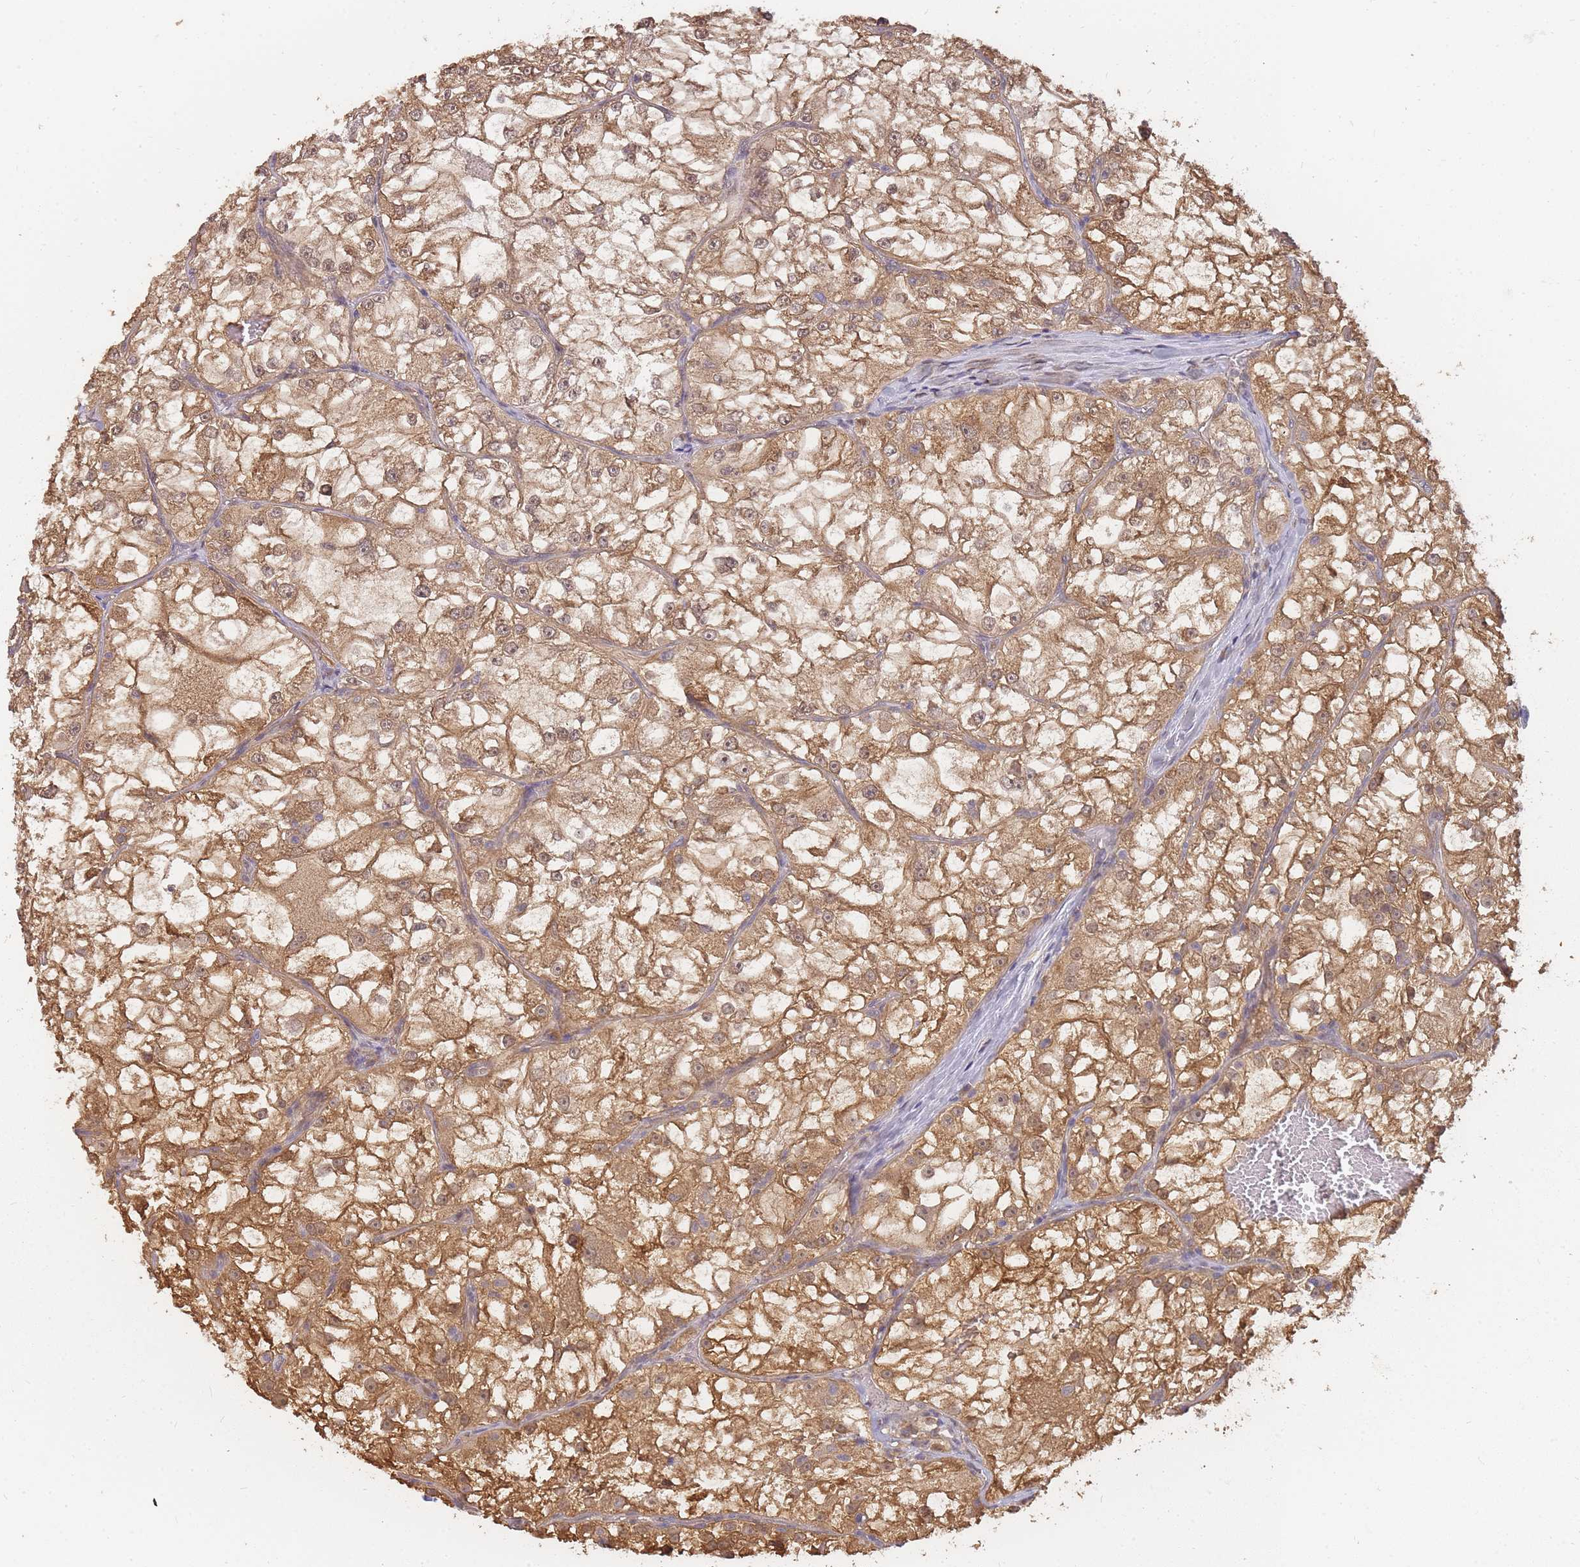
{"staining": {"intensity": "moderate", "quantity": ">75%", "location": "cytoplasmic/membranous"}, "tissue": "renal cancer", "cell_type": "Tumor cells", "image_type": "cancer", "snomed": [{"axis": "morphology", "description": "Adenocarcinoma, NOS"}, {"axis": "topography", "description": "Kidney"}], "caption": "Tumor cells reveal moderate cytoplasmic/membranous positivity in about >75% of cells in renal adenocarcinoma.", "gene": "CDKN2AIPNL", "patient": {"sex": "female", "age": 72}}